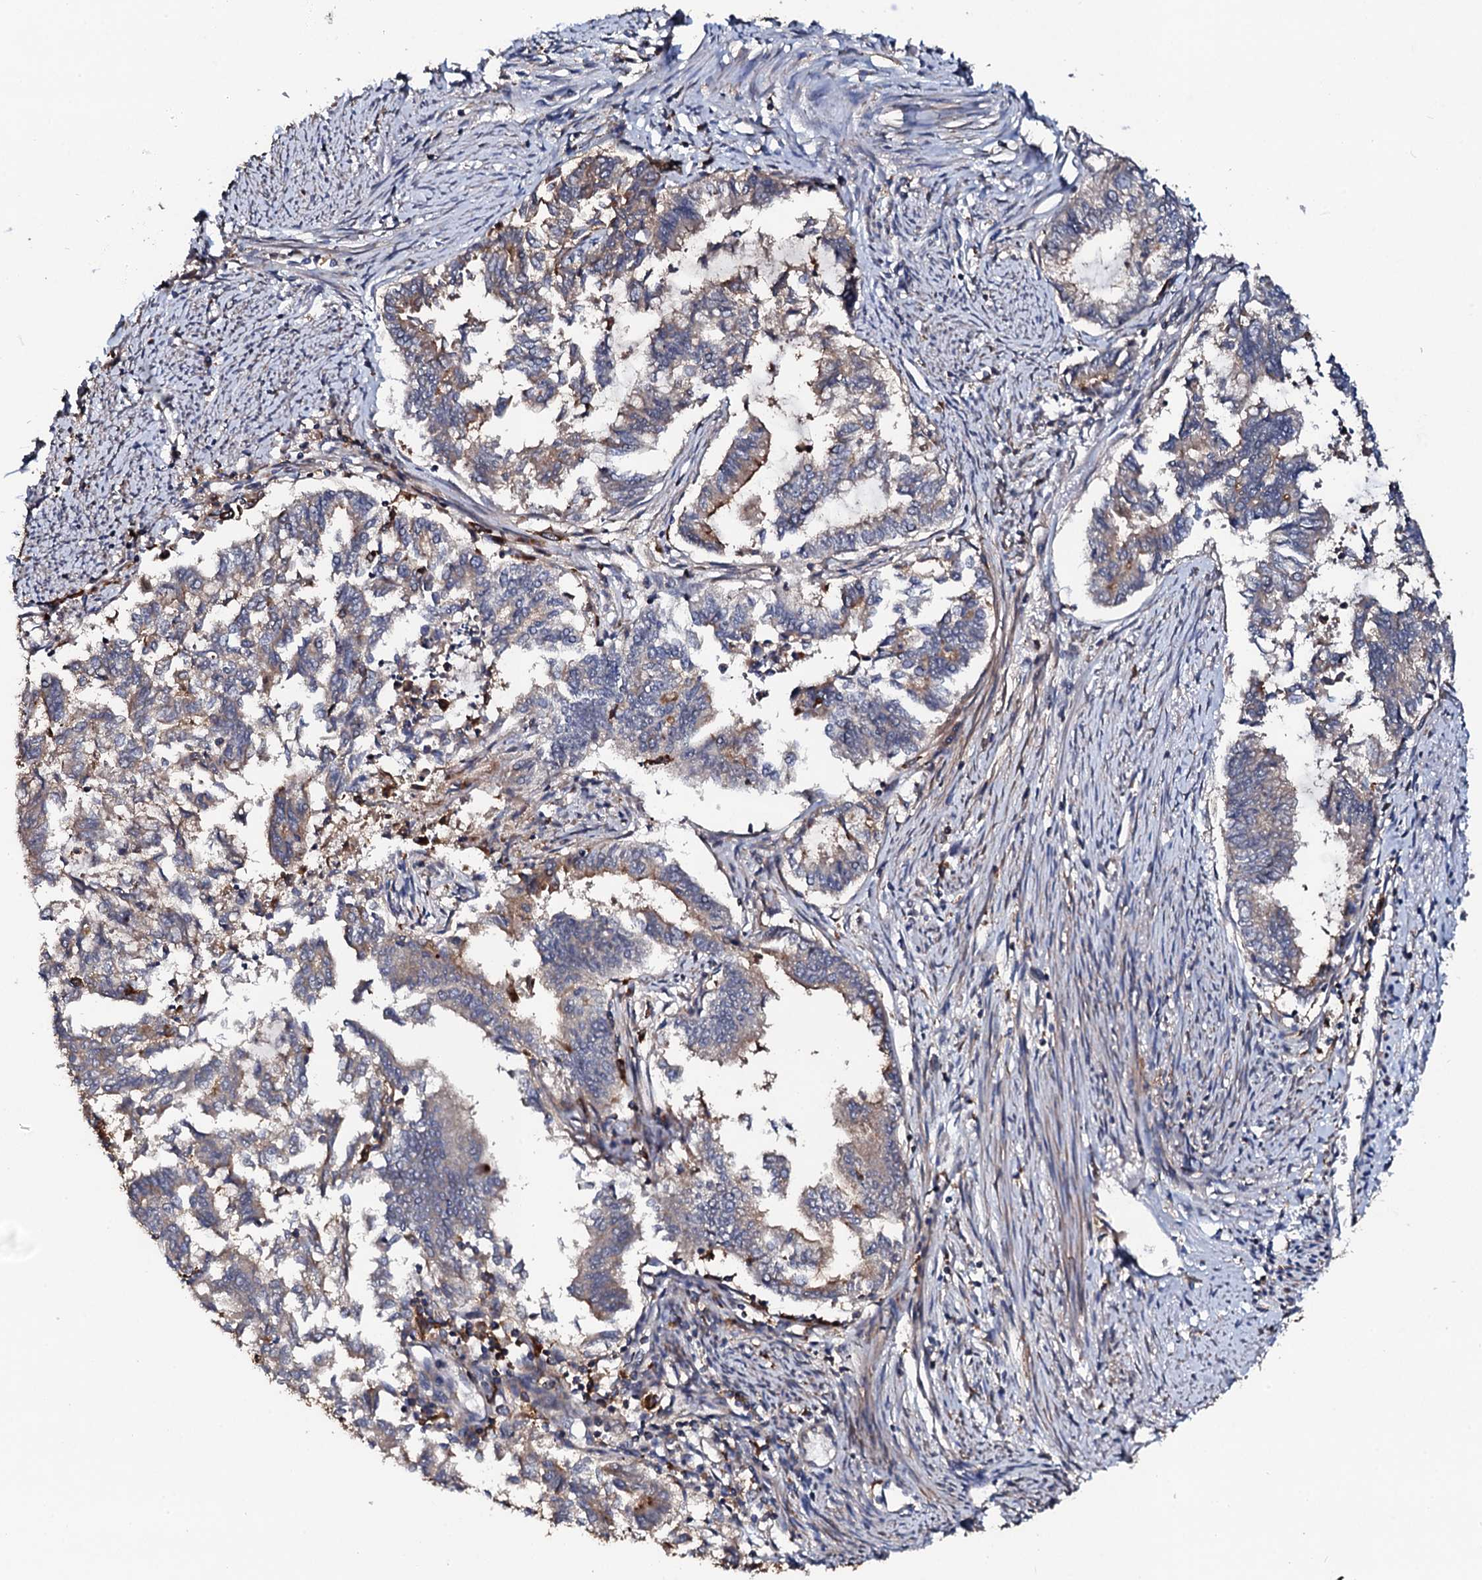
{"staining": {"intensity": "moderate", "quantity": "<25%", "location": "cytoplasmic/membranous"}, "tissue": "endometrial cancer", "cell_type": "Tumor cells", "image_type": "cancer", "snomed": [{"axis": "morphology", "description": "Adenocarcinoma, NOS"}, {"axis": "topography", "description": "Endometrium"}], "caption": "Human endometrial adenocarcinoma stained with a brown dye displays moderate cytoplasmic/membranous positive staining in approximately <25% of tumor cells.", "gene": "VAMP8", "patient": {"sex": "female", "age": 79}}